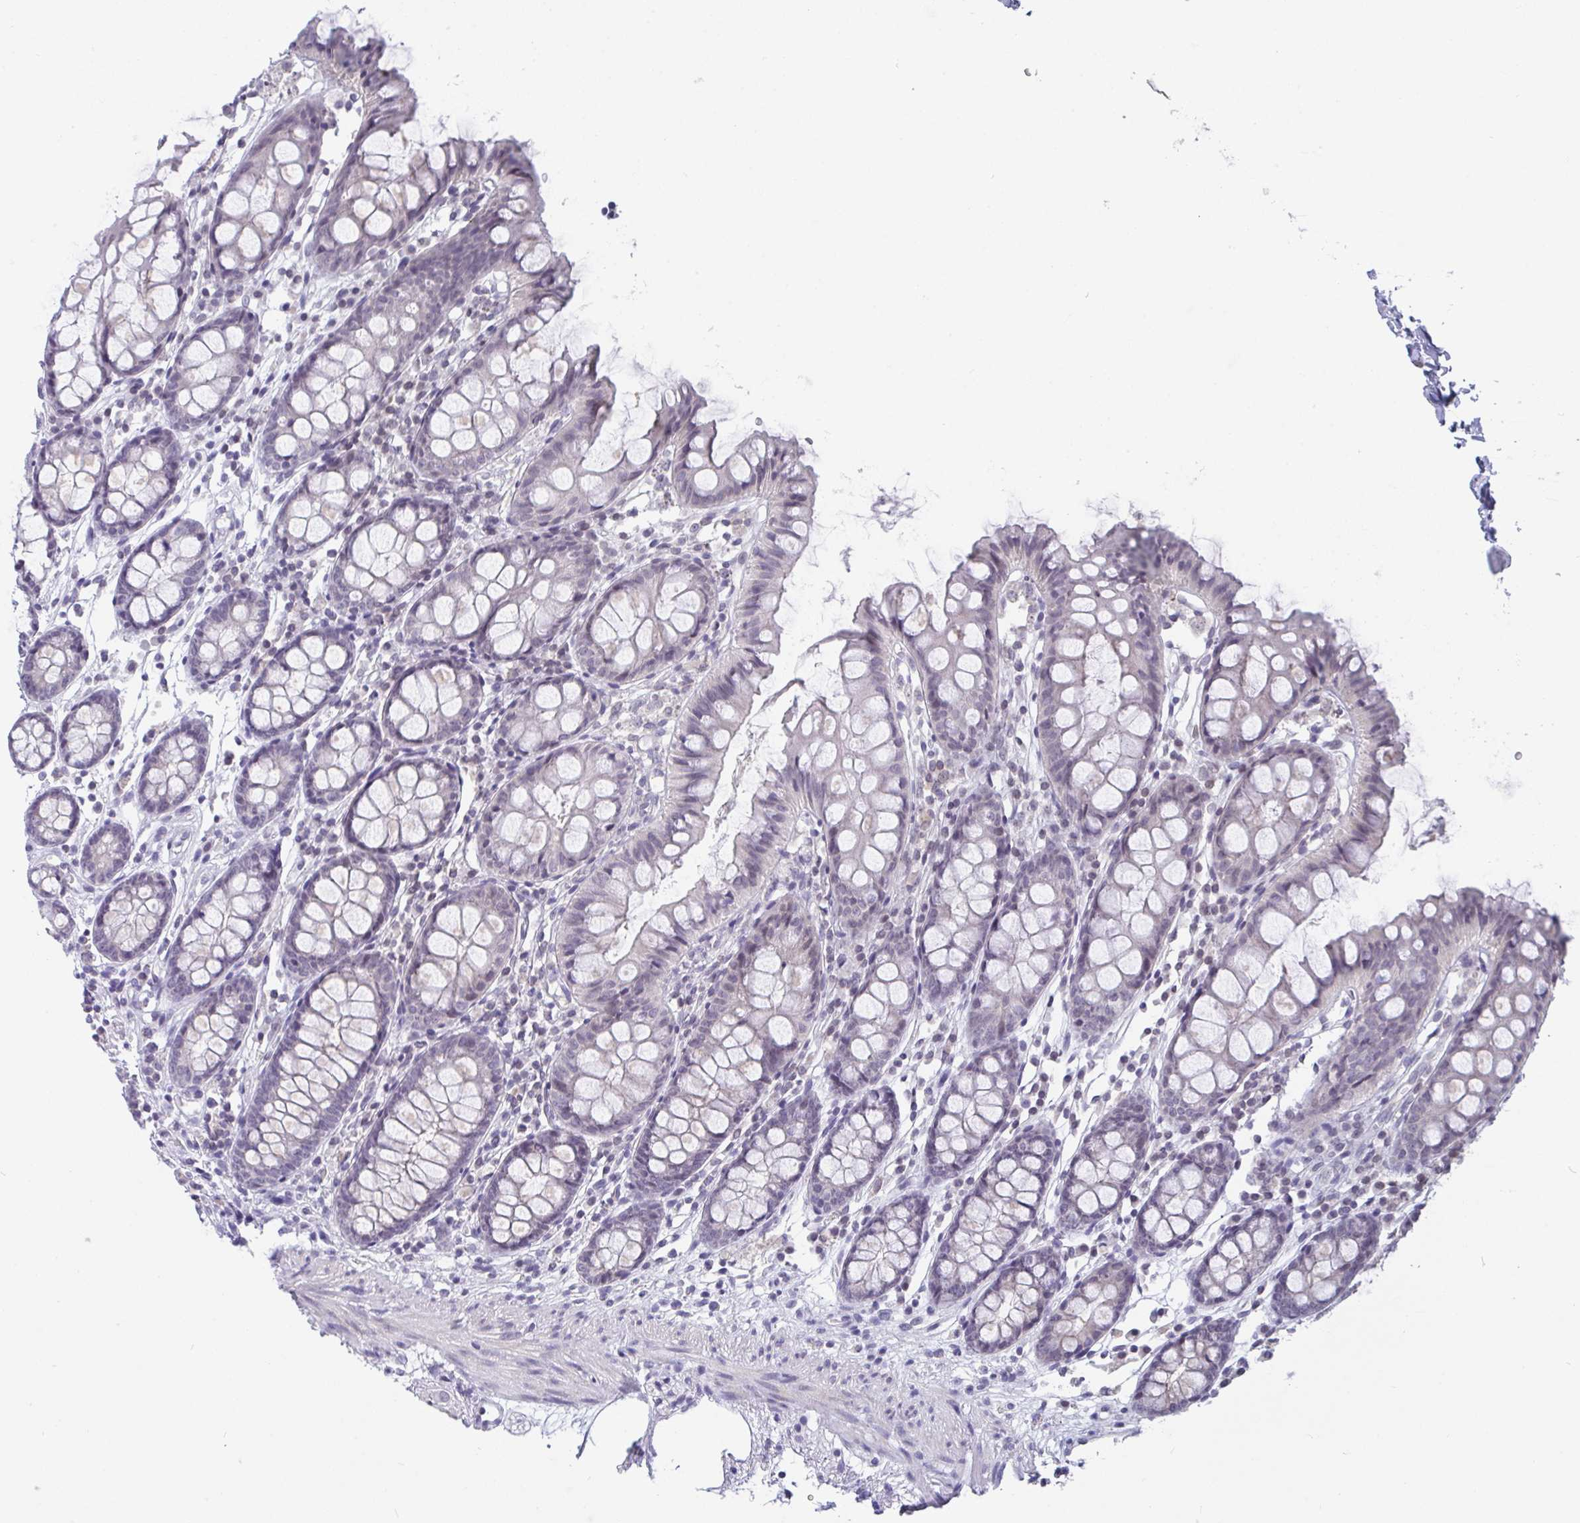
{"staining": {"intensity": "negative", "quantity": "none", "location": "none"}, "tissue": "colon", "cell_type": "Endothelial cells", "image_type": "normal", "snomed": [{"axis": "morphology", "description": "Normal tissue, NOS"}, {"axis": "topography", "description": "Colon"}], "caption": "This is an immunohistochemistry photomicrograph of unremarkable human colon. There is no expression in endothelial cells.", "gene": "BMAL2", "patient": {"sex": "female", "age": 84}}